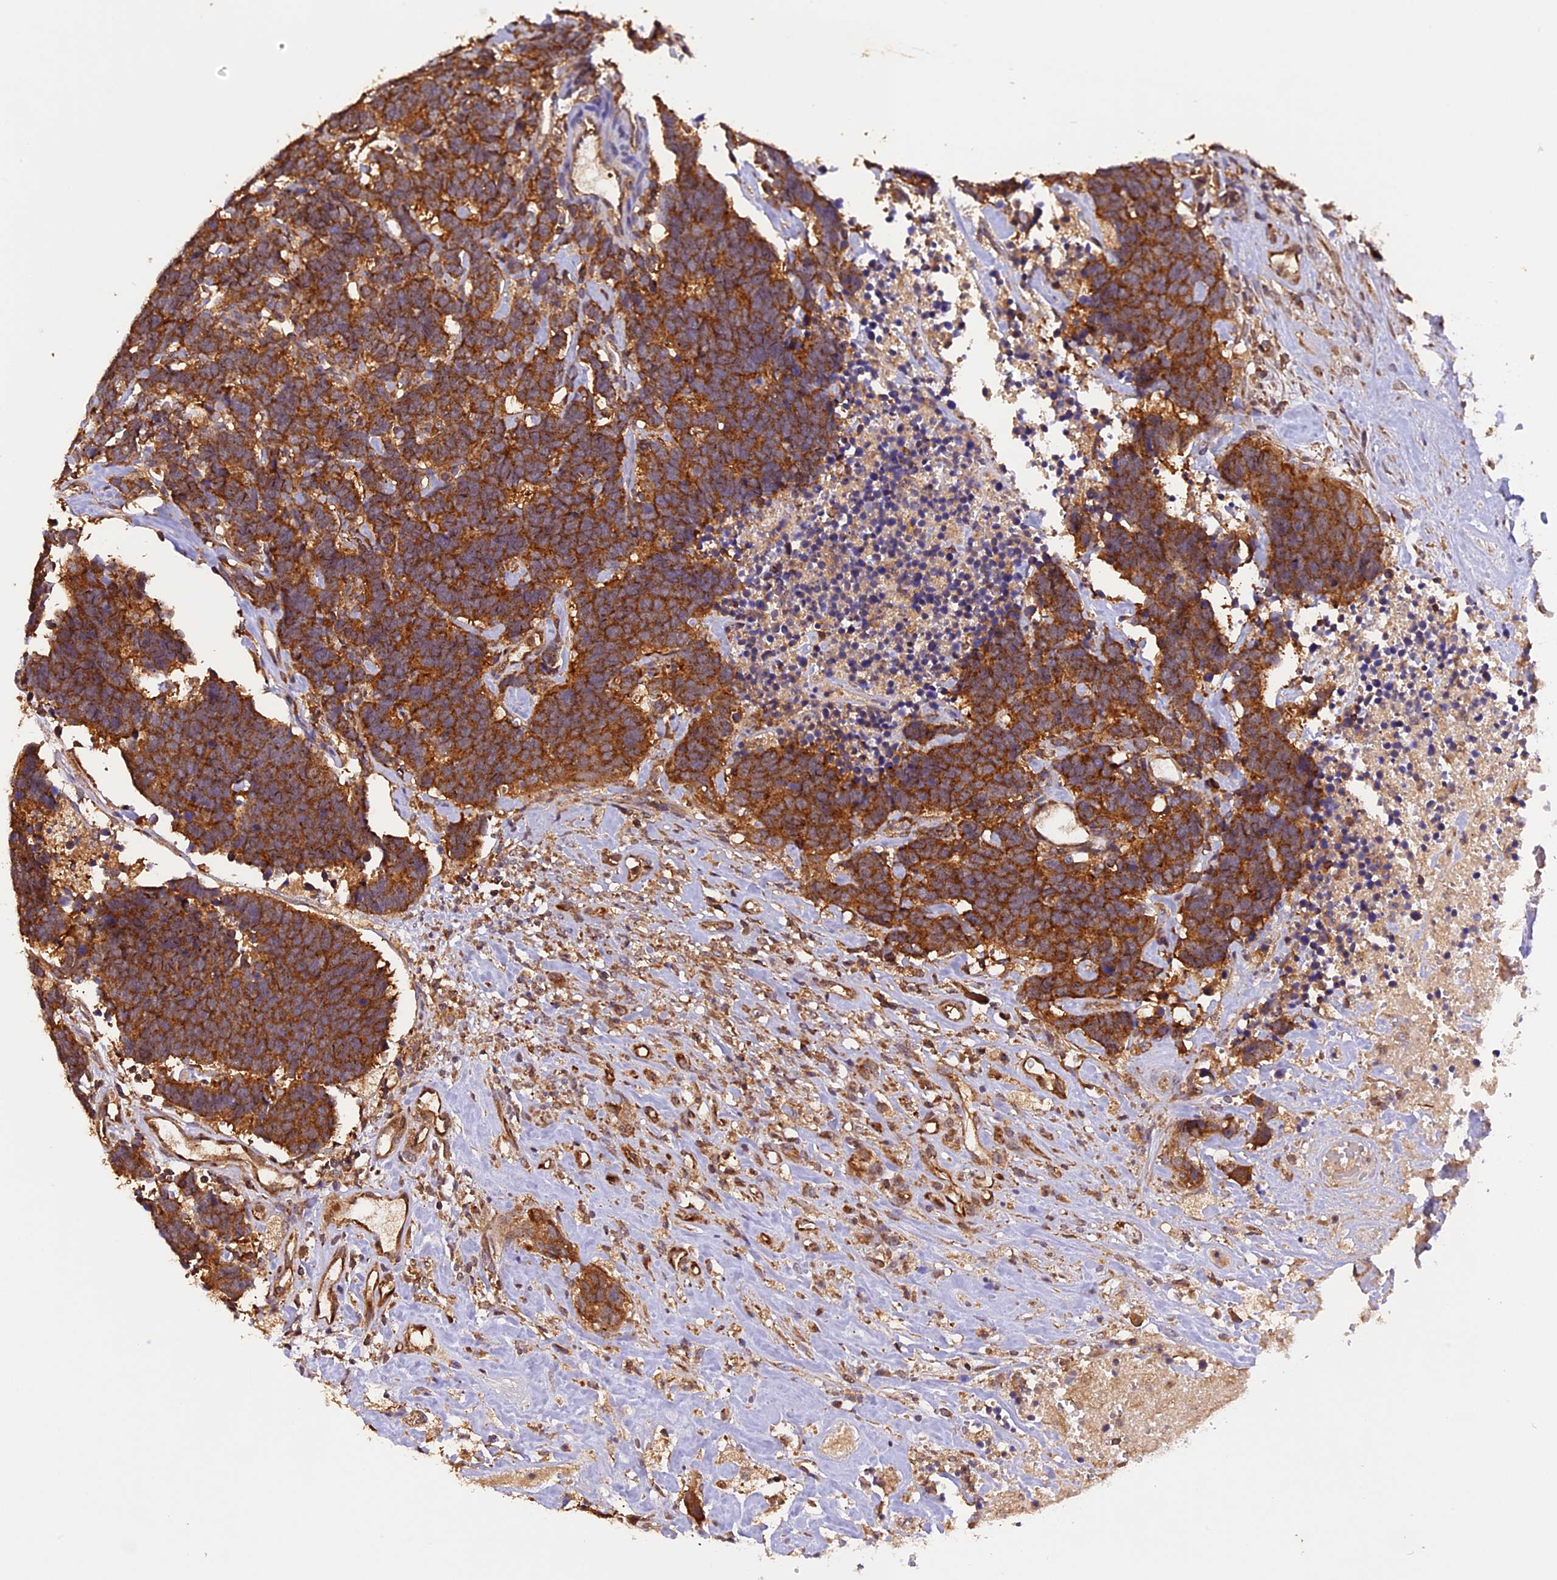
{"staining": {"intensity": "strong", "quantity": ">75%", "location": "cytoplasmic/membranous"}, "tissue": "carcinoid", "cell_type": "Tumor cells", "image_type": "cancer", "snomed": [{"axis": "morphology", "description": "Carcinoma, NOS"}, {"axis": "morphology", "description": "Carcinoid, malignant, NOS"}, {"axis": "topography", "description": "Urinary bladder"}], "caption": "Immunohistochemistry (IHC) staining of carcinoid, which shows high levels of strong cytoplasmic/membranous expression in about >75% of tumor cells indicating strong cytoplasmic/membranous protein staining. The staining was performed using DAB (3,3'-diaminobenzidine) (brown) for protein detection and nuclei were counterstained in hematoxylin (blue).", "gene": "PEX3", "patient": {"sex": "male", "age": 57}}